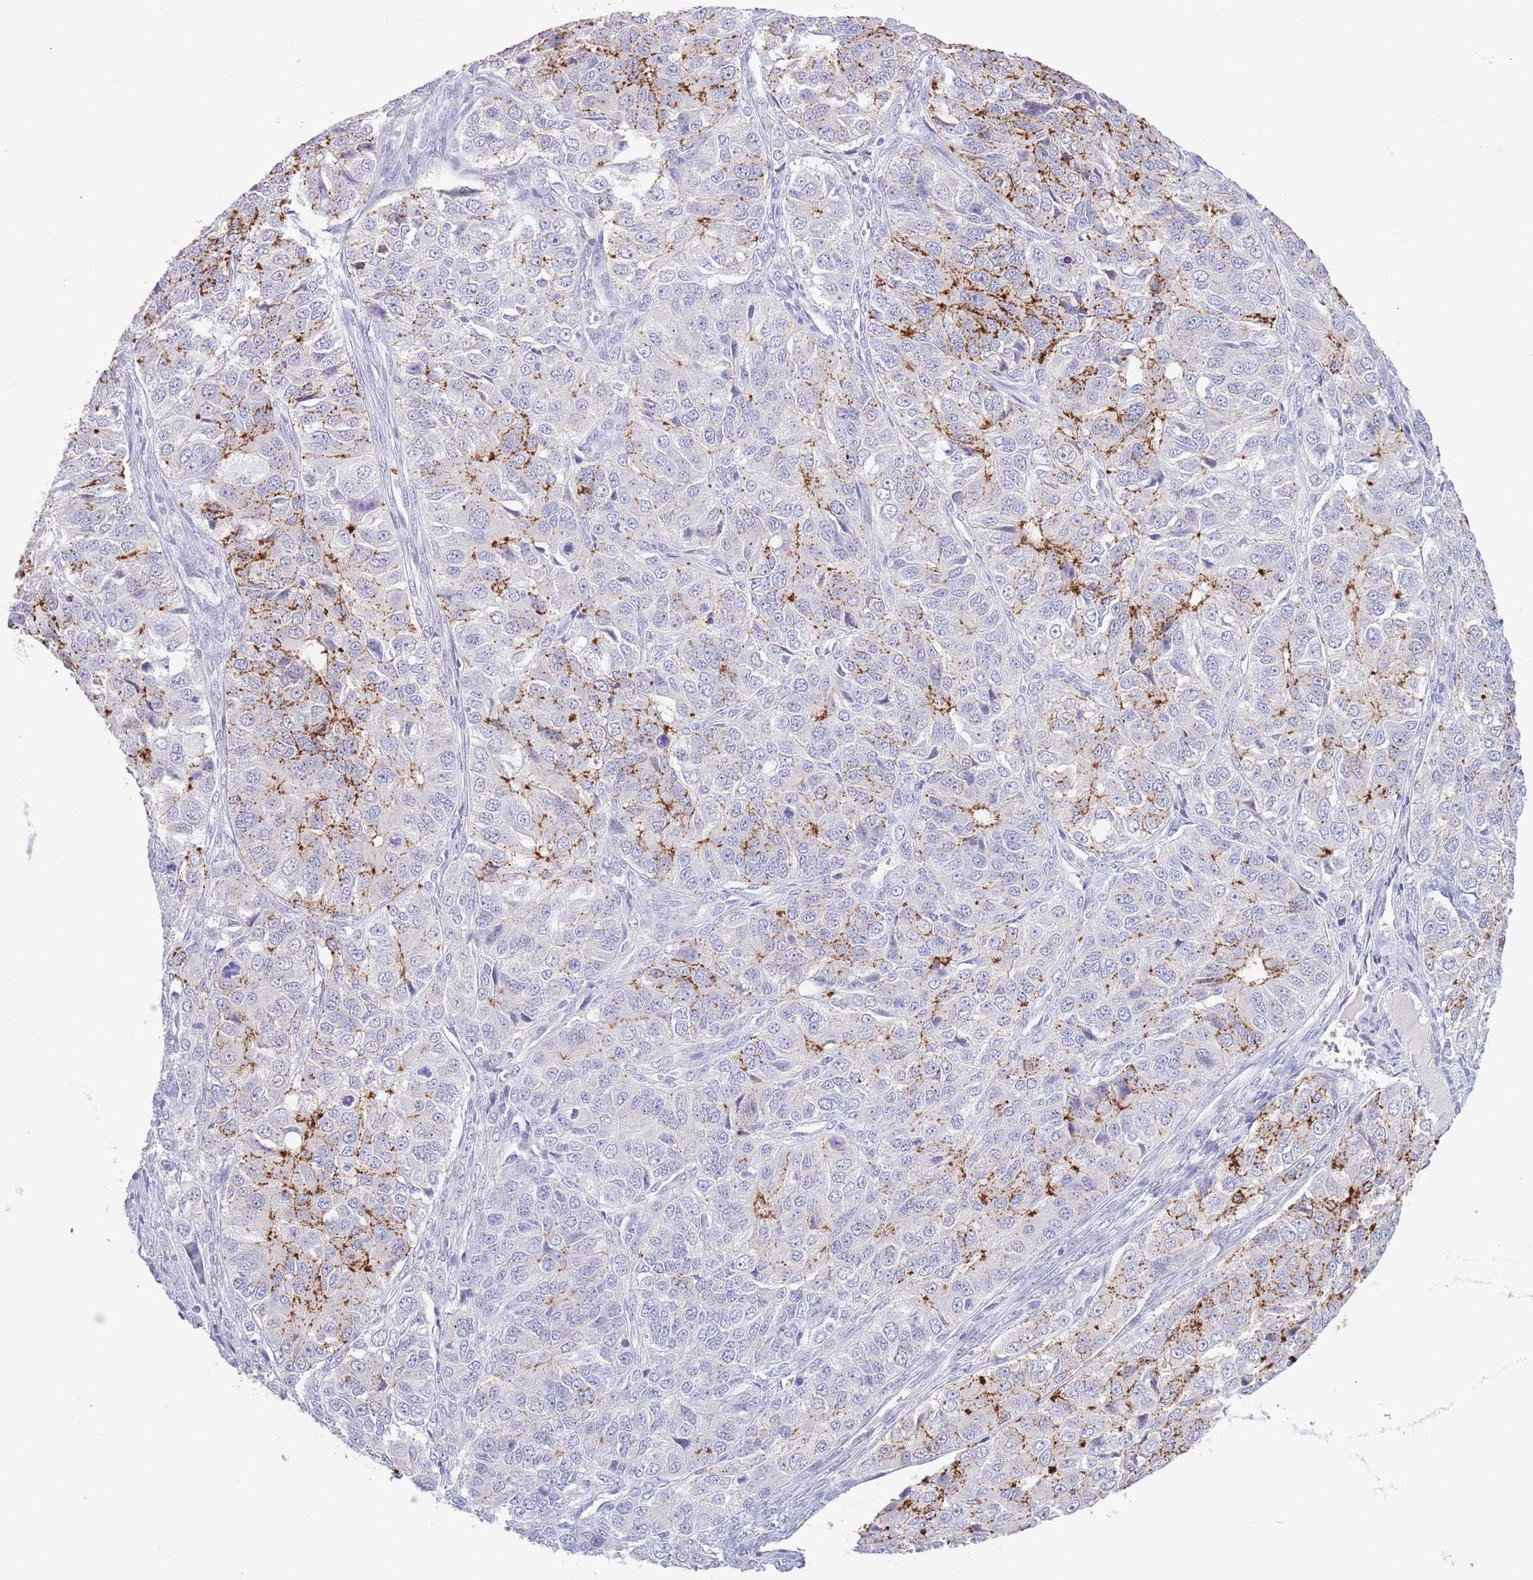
{"staining": {"intensity": "strong", "quantity": "25%-75%", "location": "cytoplasmic/membranous"}, "tissue": "ovarian cancer", "cell_type": "Tumor cells", "image_type": "cancer", "snomed": [{"axis": "morphology", "description": "Carcinoma, endometroid"}, {"axis": "topography", "description": "Ovary"}], "caption": "Ovarian cancer (endometroid carcinoma) stained with a protein marker demonstrates strong staining in tumor cells.", "gene": "LCLAT1", "patient": {"sex": "female", "age": 51}}